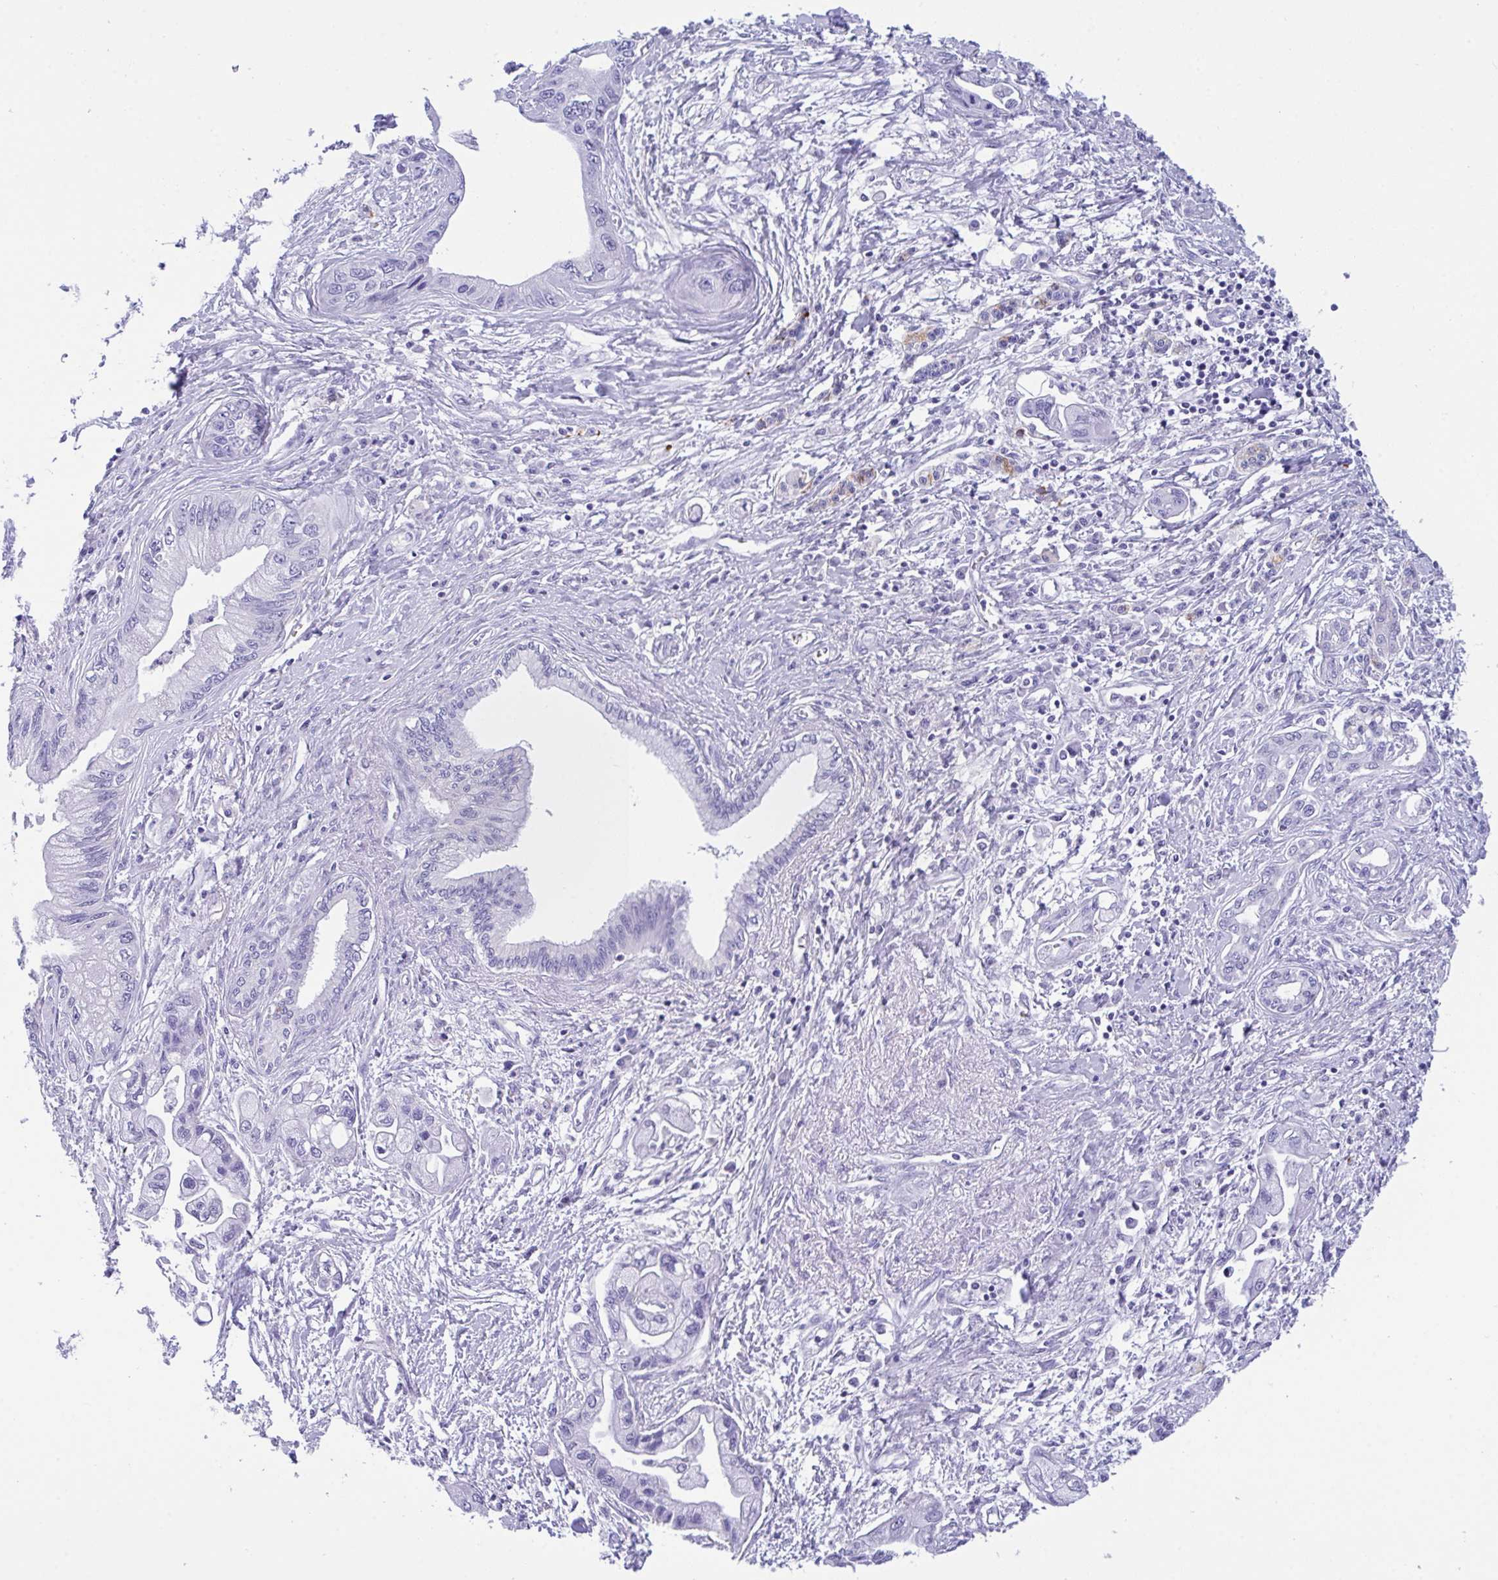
{"staining": {"intensity": "negative", "quantity": "none", "location": "none"}, "tissue": "pancreatic cancer", "cell_type": "Tumor cells", "image_type": "cancer", "snomed": [{"axis": "morphology", "description": "Adenocarcinoma, NOS"}, {"axis": "topography", "description": "Pancreas"}], "caption": "DAB immunohistochemical staining of human pancreatic adenocarcinoma displays no significant expression in tumor cells.", "gene": "CA10", "patient": {"sex": "male", "age": 61}}